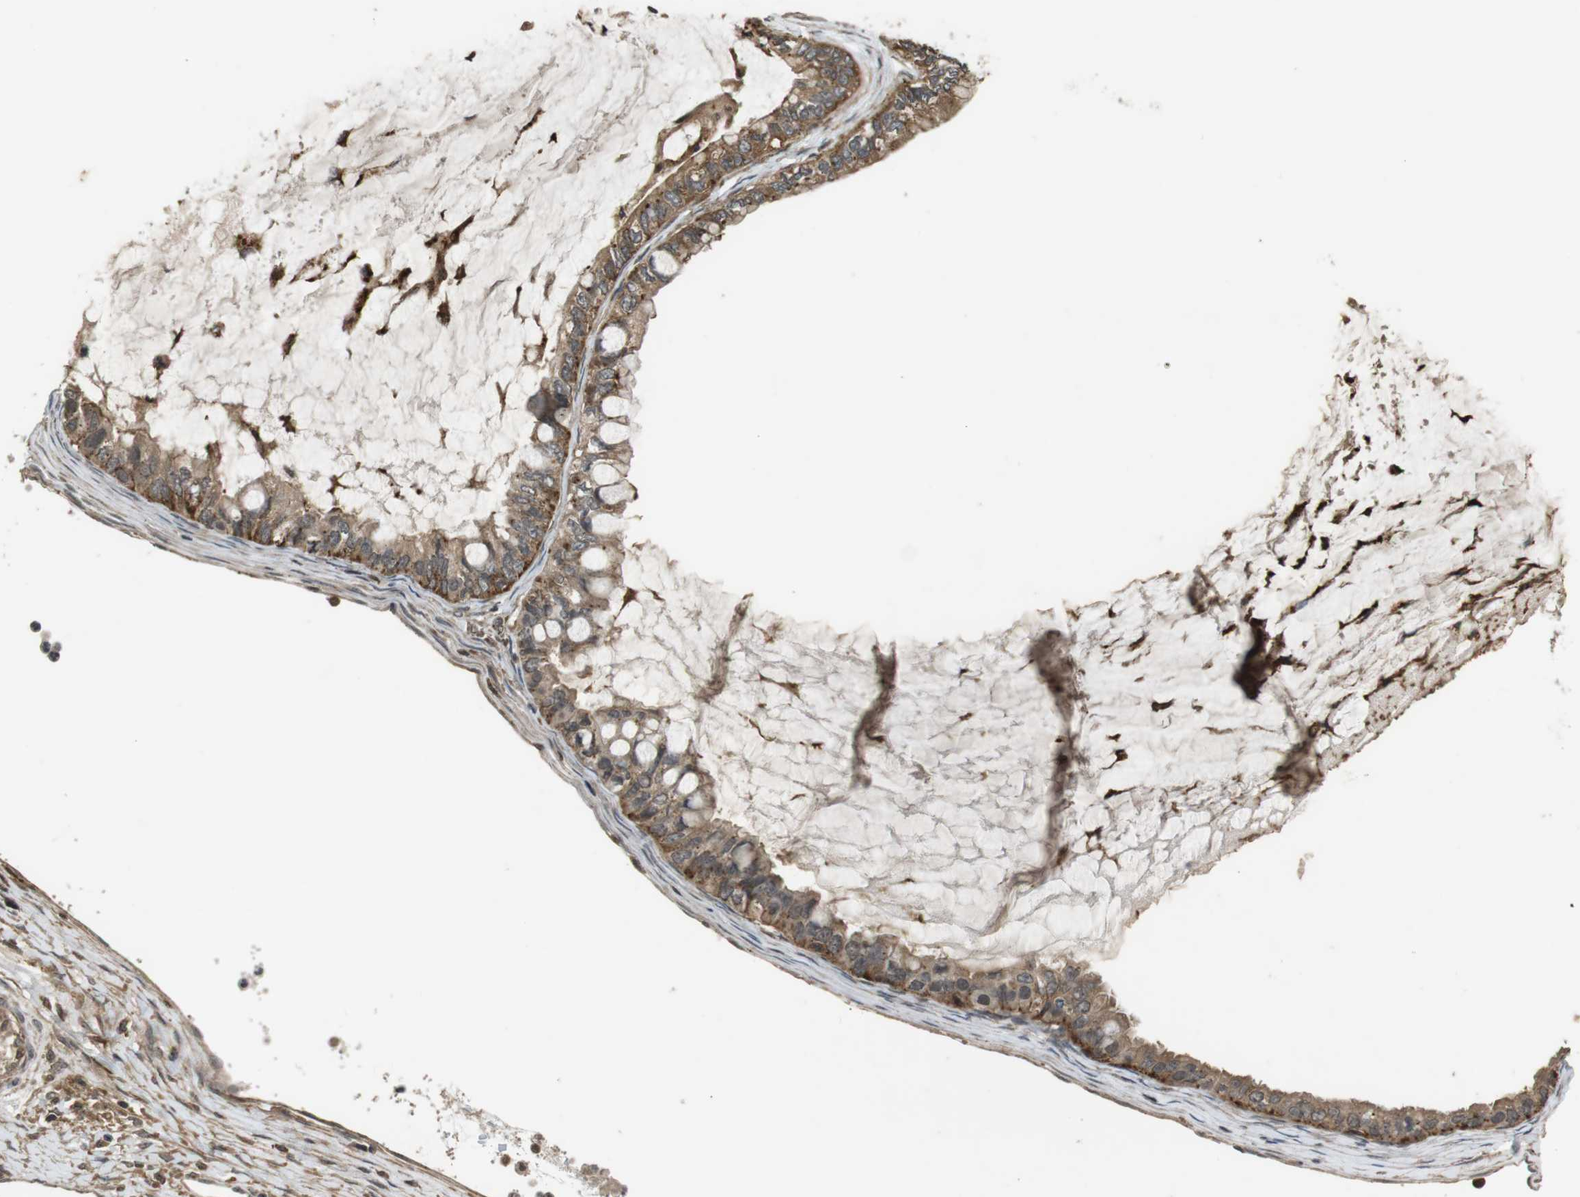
{"staining": {"intensity": "moderate", "quantity": ">75%", "location": "cytoplasmic/membranous"}, "tissue": "ovarian cancer", "cell_type": "Tumor cells", "image_type": "cancer", "snomed": [{"axis": "morphology", "description": "Cystadenocarcinoma, mucinous, NOS"}, {"axis": "topography", "description": "Ovary"}], "caption": "The immunohistochemical stain labels moderate cytoplasmic/membranous staining in tumor cells of mucinous cystadenocarcinoma (ovarian) tissue.", "gene": "FZD10", "patient": {"sex": "female", "age": 80}}